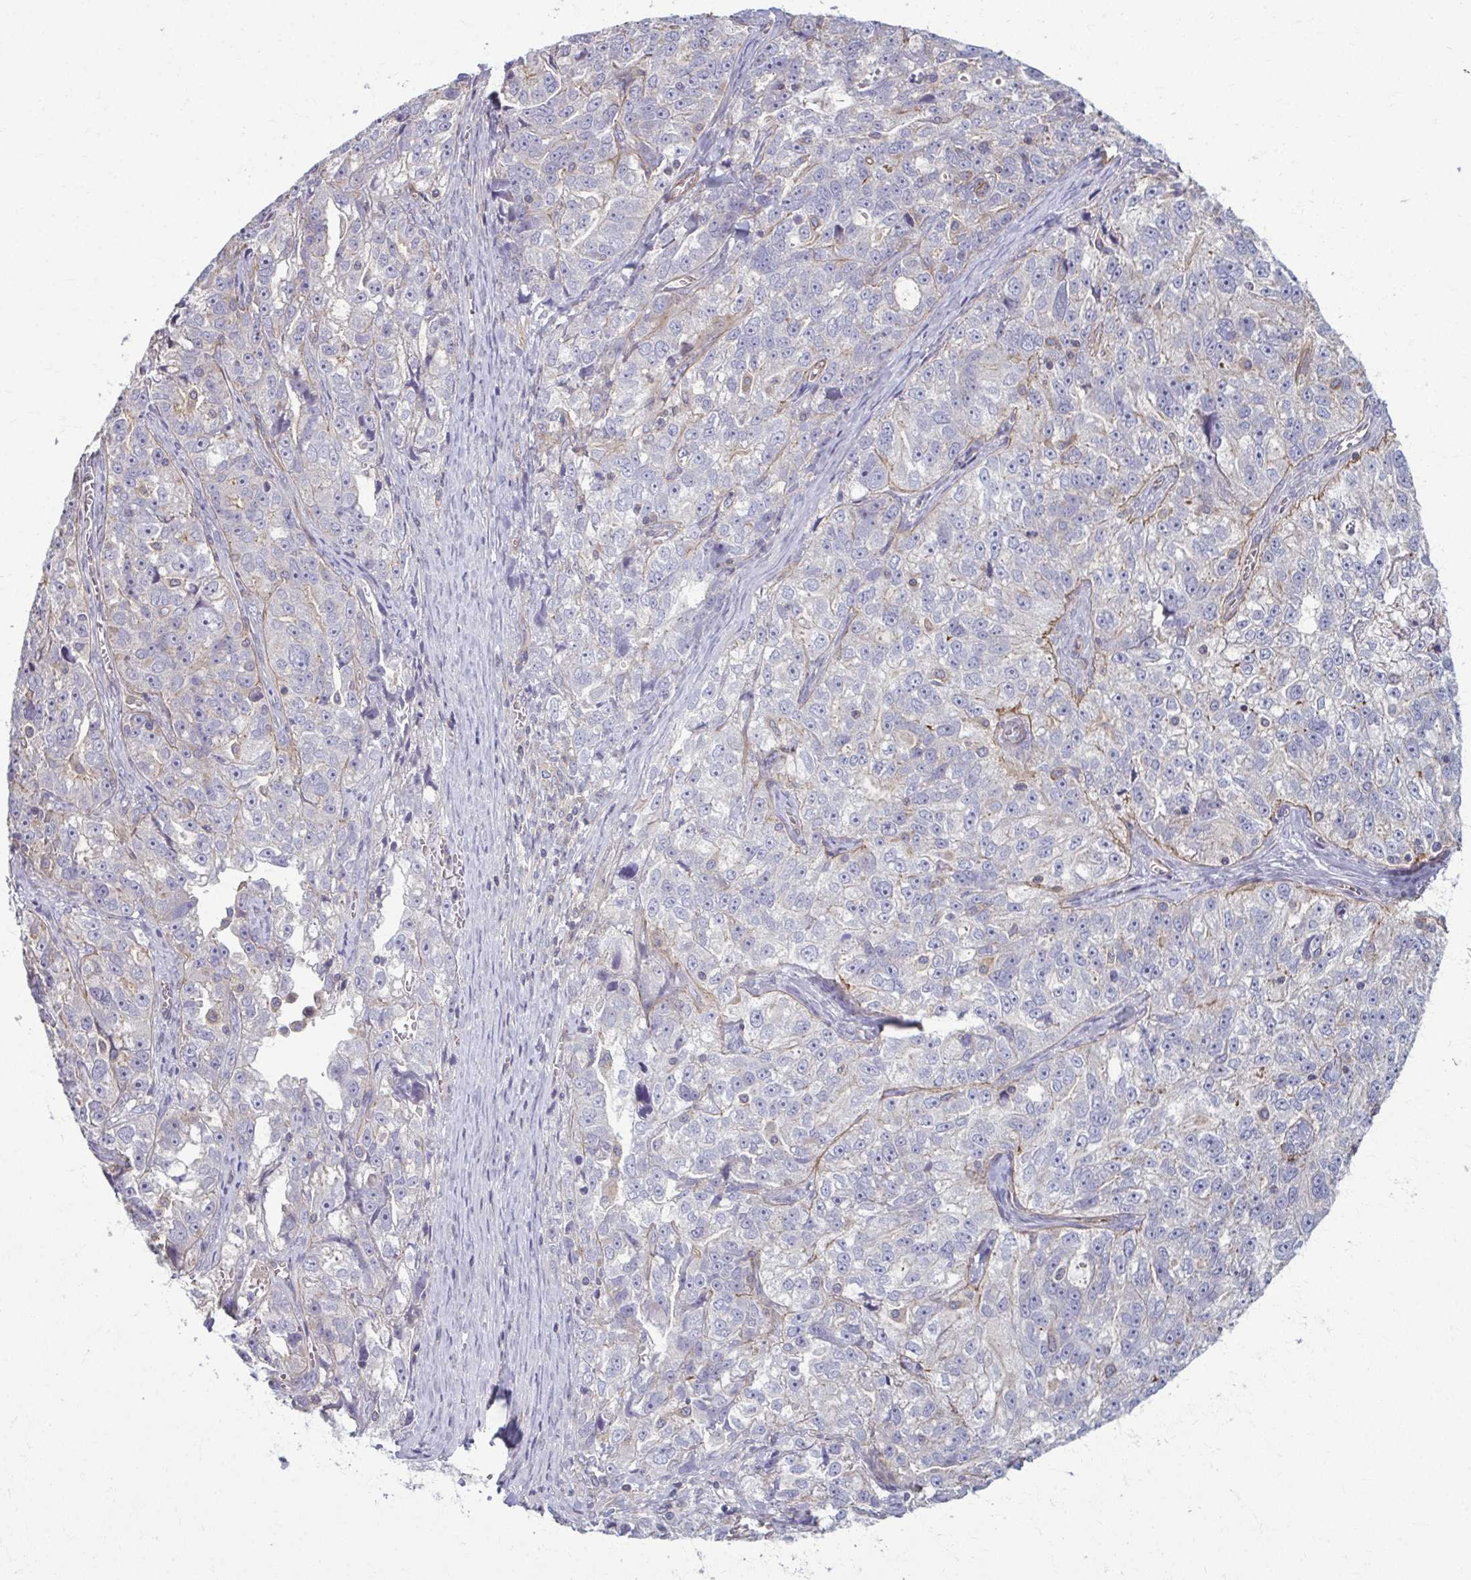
{"staining": {"intensity": "negative", "quantity": "none", "location": "none"}, "tissue": "ovarian cancer", "cell_type": "Tumor cells", "image_type": "cancer", "snomed": [{"axis": "morphology", "description": "Cystadenocarcinoma, serous, NOS"}, {"axis": "topography", "description": "Ovary"}], "caption": "IHC photomicrograph of ovarian cancer (serous cystadenocarcinoma) stained for a protein (brown), which displays no expression in tumor cells.", "gene": "EID2B", "patient": {"sex": "female", "age": 51}}